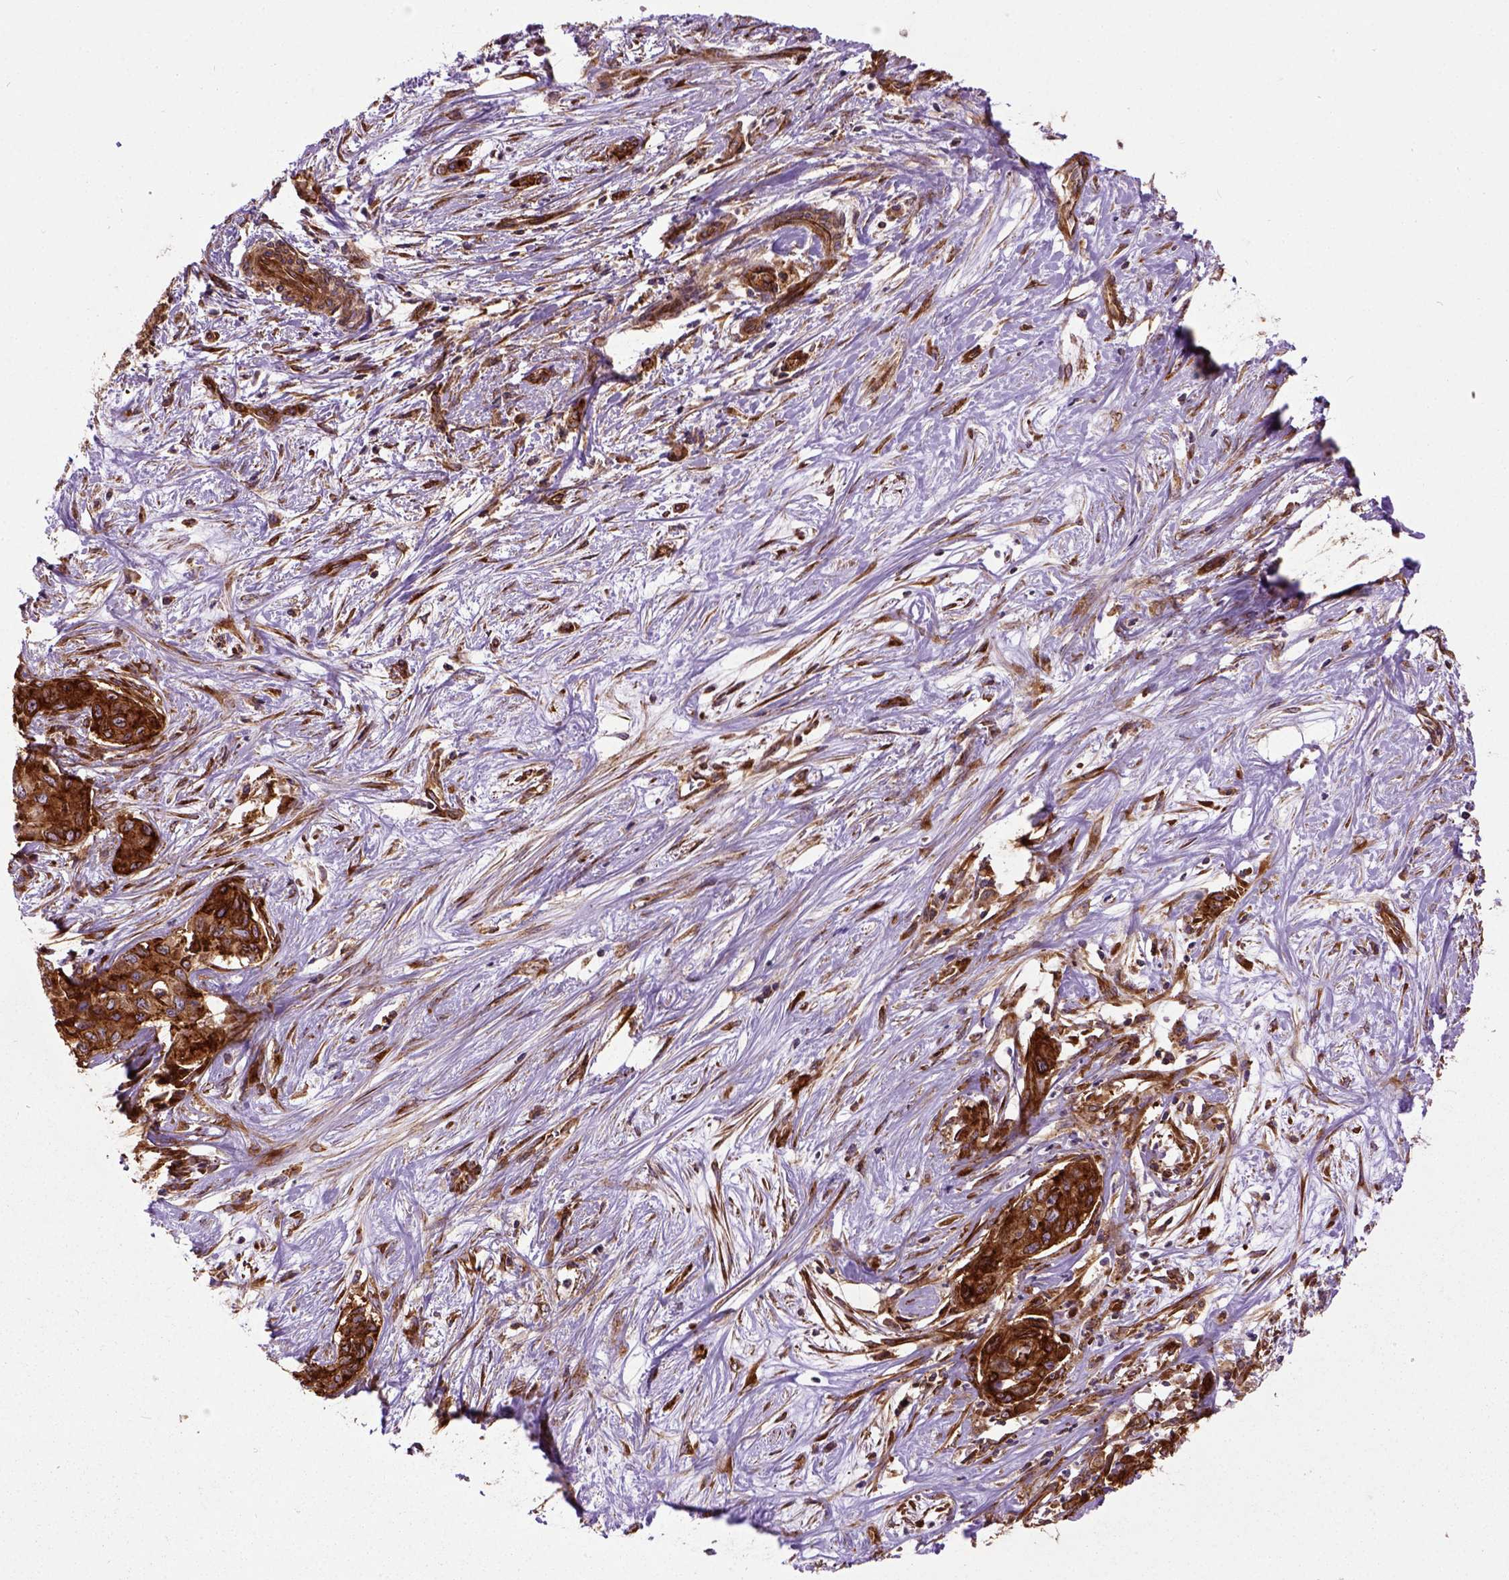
{"staining": {"intensity": "strong", "quantity": ">75%", "location": "cytoplasmic/membranous"}, "tissue": "liver cancer", "cell_type": "Tumor cells", "image_type": "cancer", "snomed": [{"axis": "morphology", "description": "Cholangiocarcinoma"}, {"axis": "topography", "description": "Liver"}], "caption": "Protein expression analysis of liver cancer (cholangiocarcinoma) reveals strong cytoplasmic/membranous staining in approximately >75% of tumor cells.", "gene": "CAPRIN1", "patient": {"sex": "female", "age": 65}}